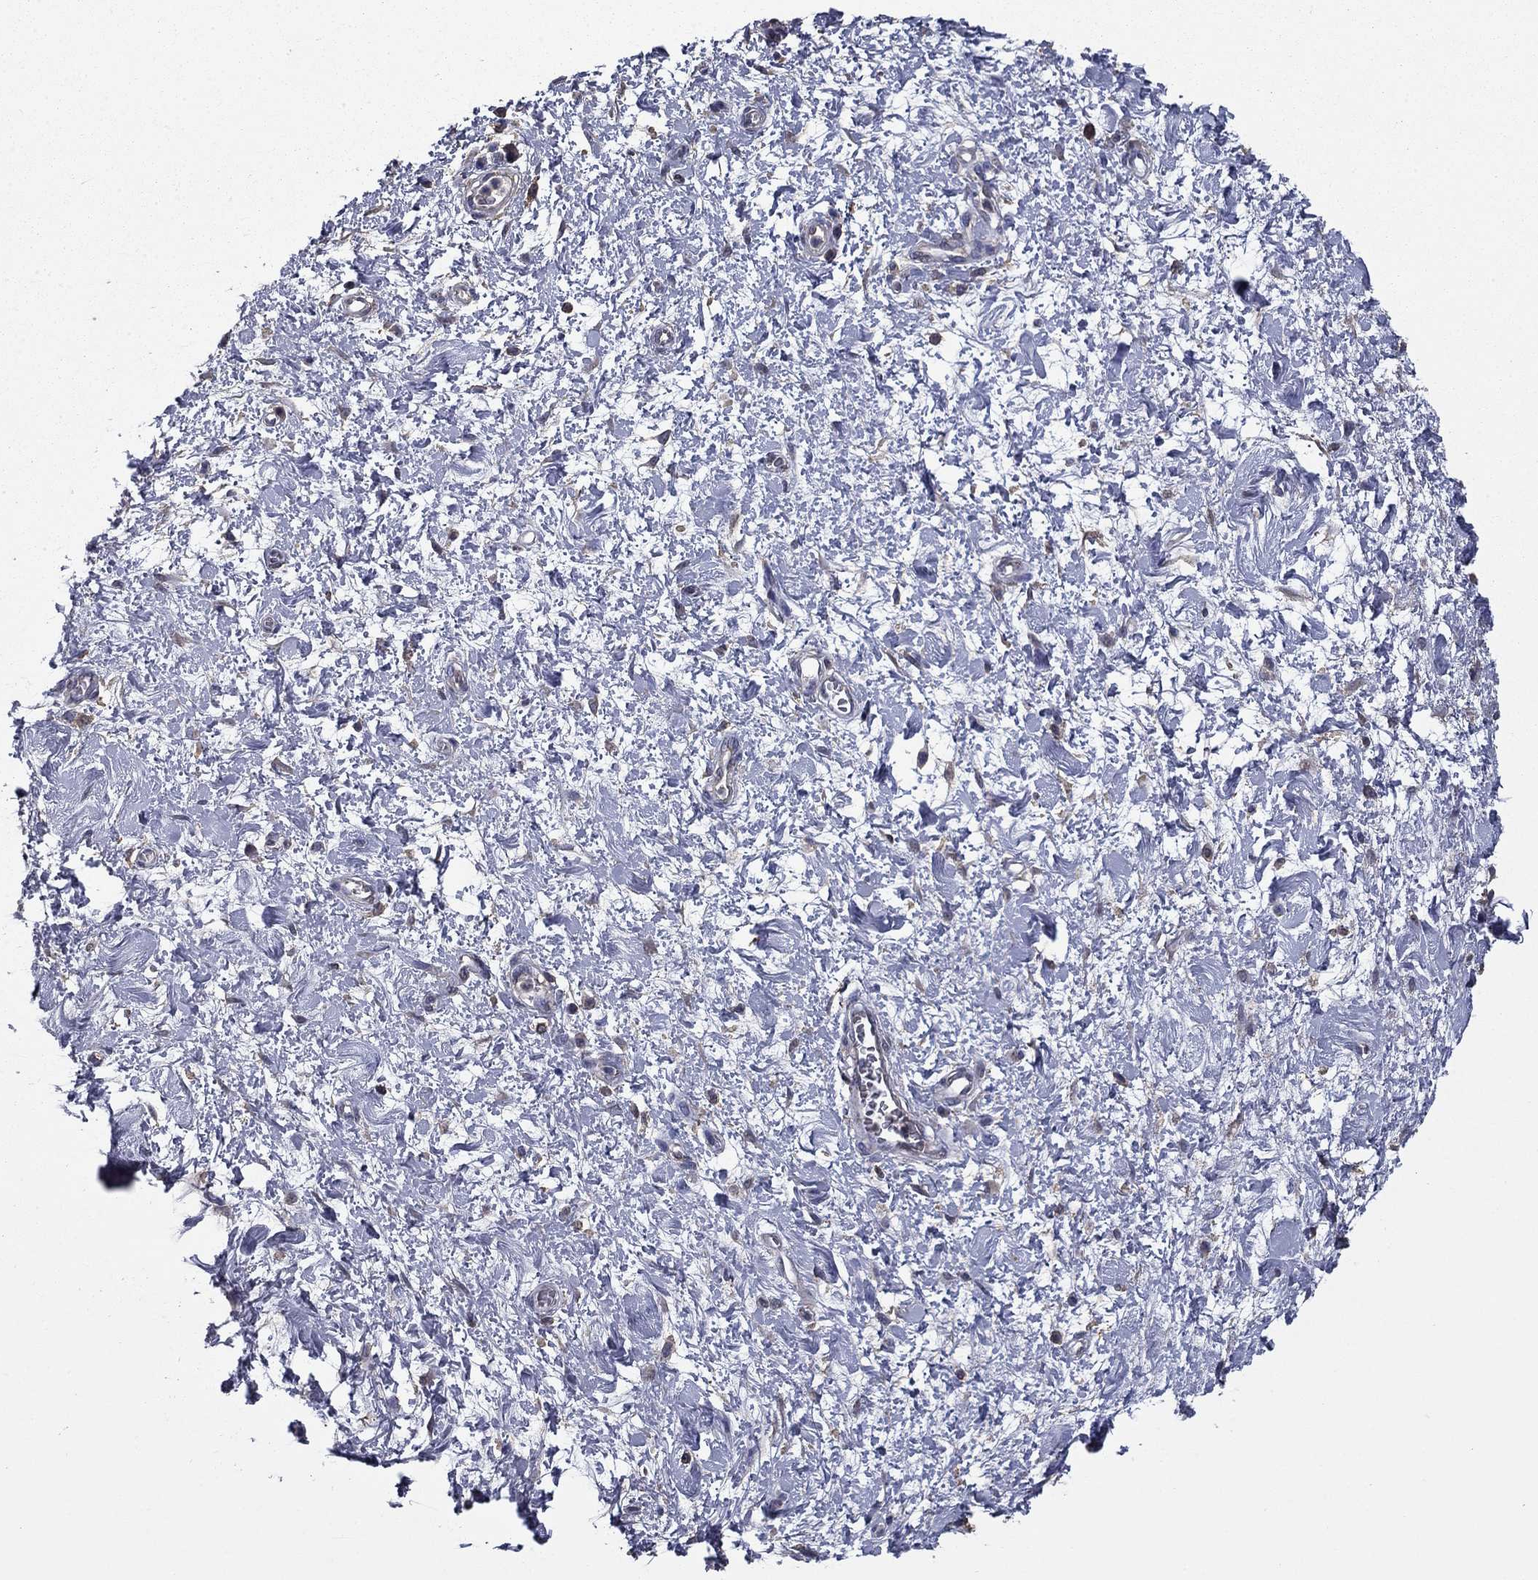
{"staining": {"intensity": "negative", "quantity": "none", "location": "none"}, "tissue": "stomach cancer", "cell_type": "Tumor cells", "image_type": "cancer", "snomed": [{"axis": "morphology", "description": "Normal tissue, NOS"}, {"axis": "morphology", "description": "Adenocarcinoma, NOS"}, {"axis": "topography", "description": "Stomach"}], "caption": "Immunohistochemical staining of human stomach cancer (adenocarcinoma) displays no significant staining in tumor cells. (DAB (3,3'-diaminobenzidine) immunohistochemistry, high magnification).", "gene": "MFAP3L", "patient": {"sex": "female", "age": 64}}